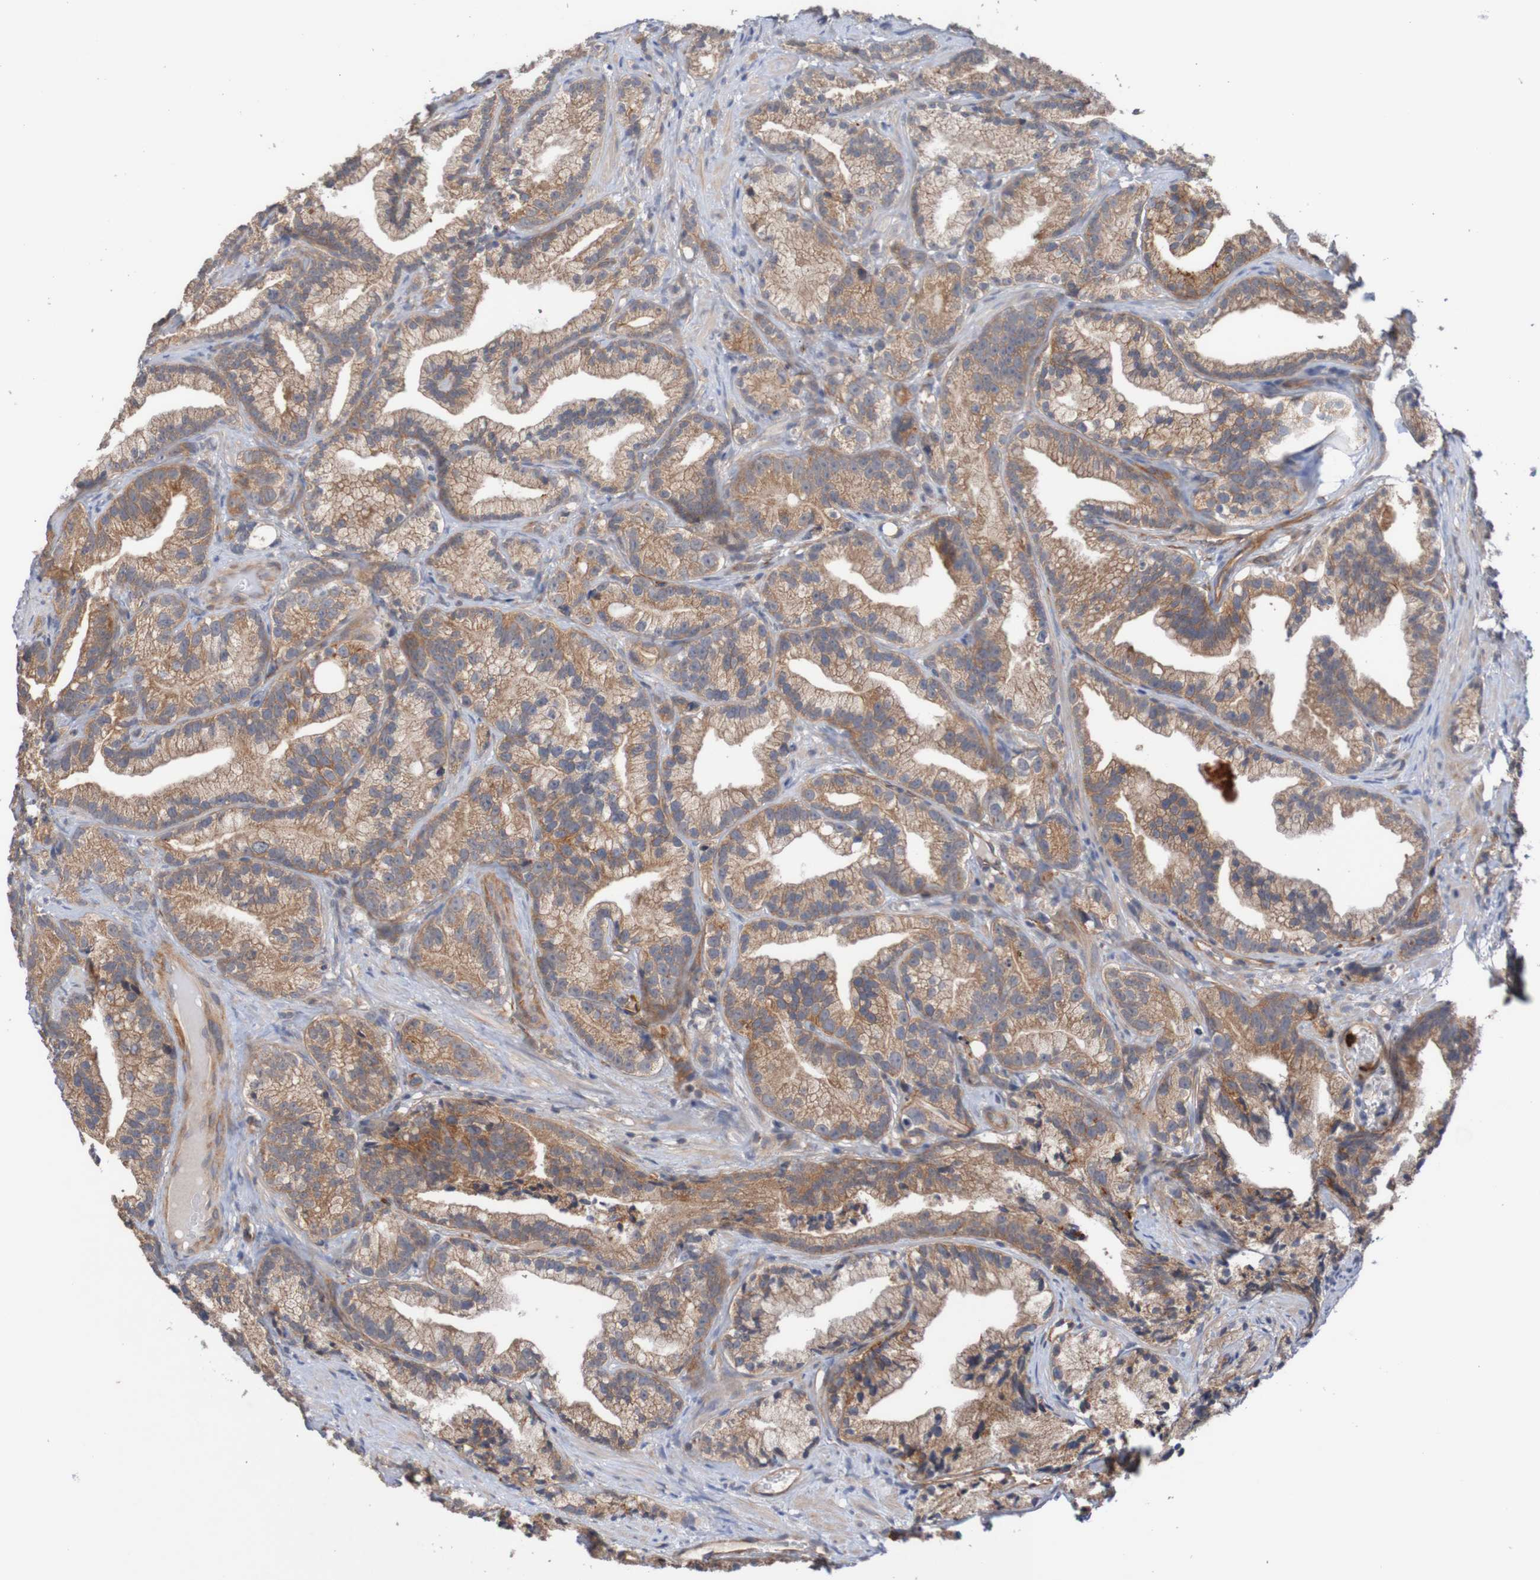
{"staining": {"intensity": "moderate", "quantity": ">75%", "location": "cytoplasmic/membranous"}, "tissue": "prostate cancer", "cell_type": "Tumor cells", "image_type": "cancer", "snomed": [{"axis": "morphology", "description": "Adenocarcinoma, Low grade"}, {"axis": "topography", "description": "Prostate"}], "caption": "Tumor cells show moderate cytoplasmic/membranous staining in about >75% of cells in prostate cancer.", "gene": "ST8SIA6", "patient": {"sex": "male", "age": 89}}